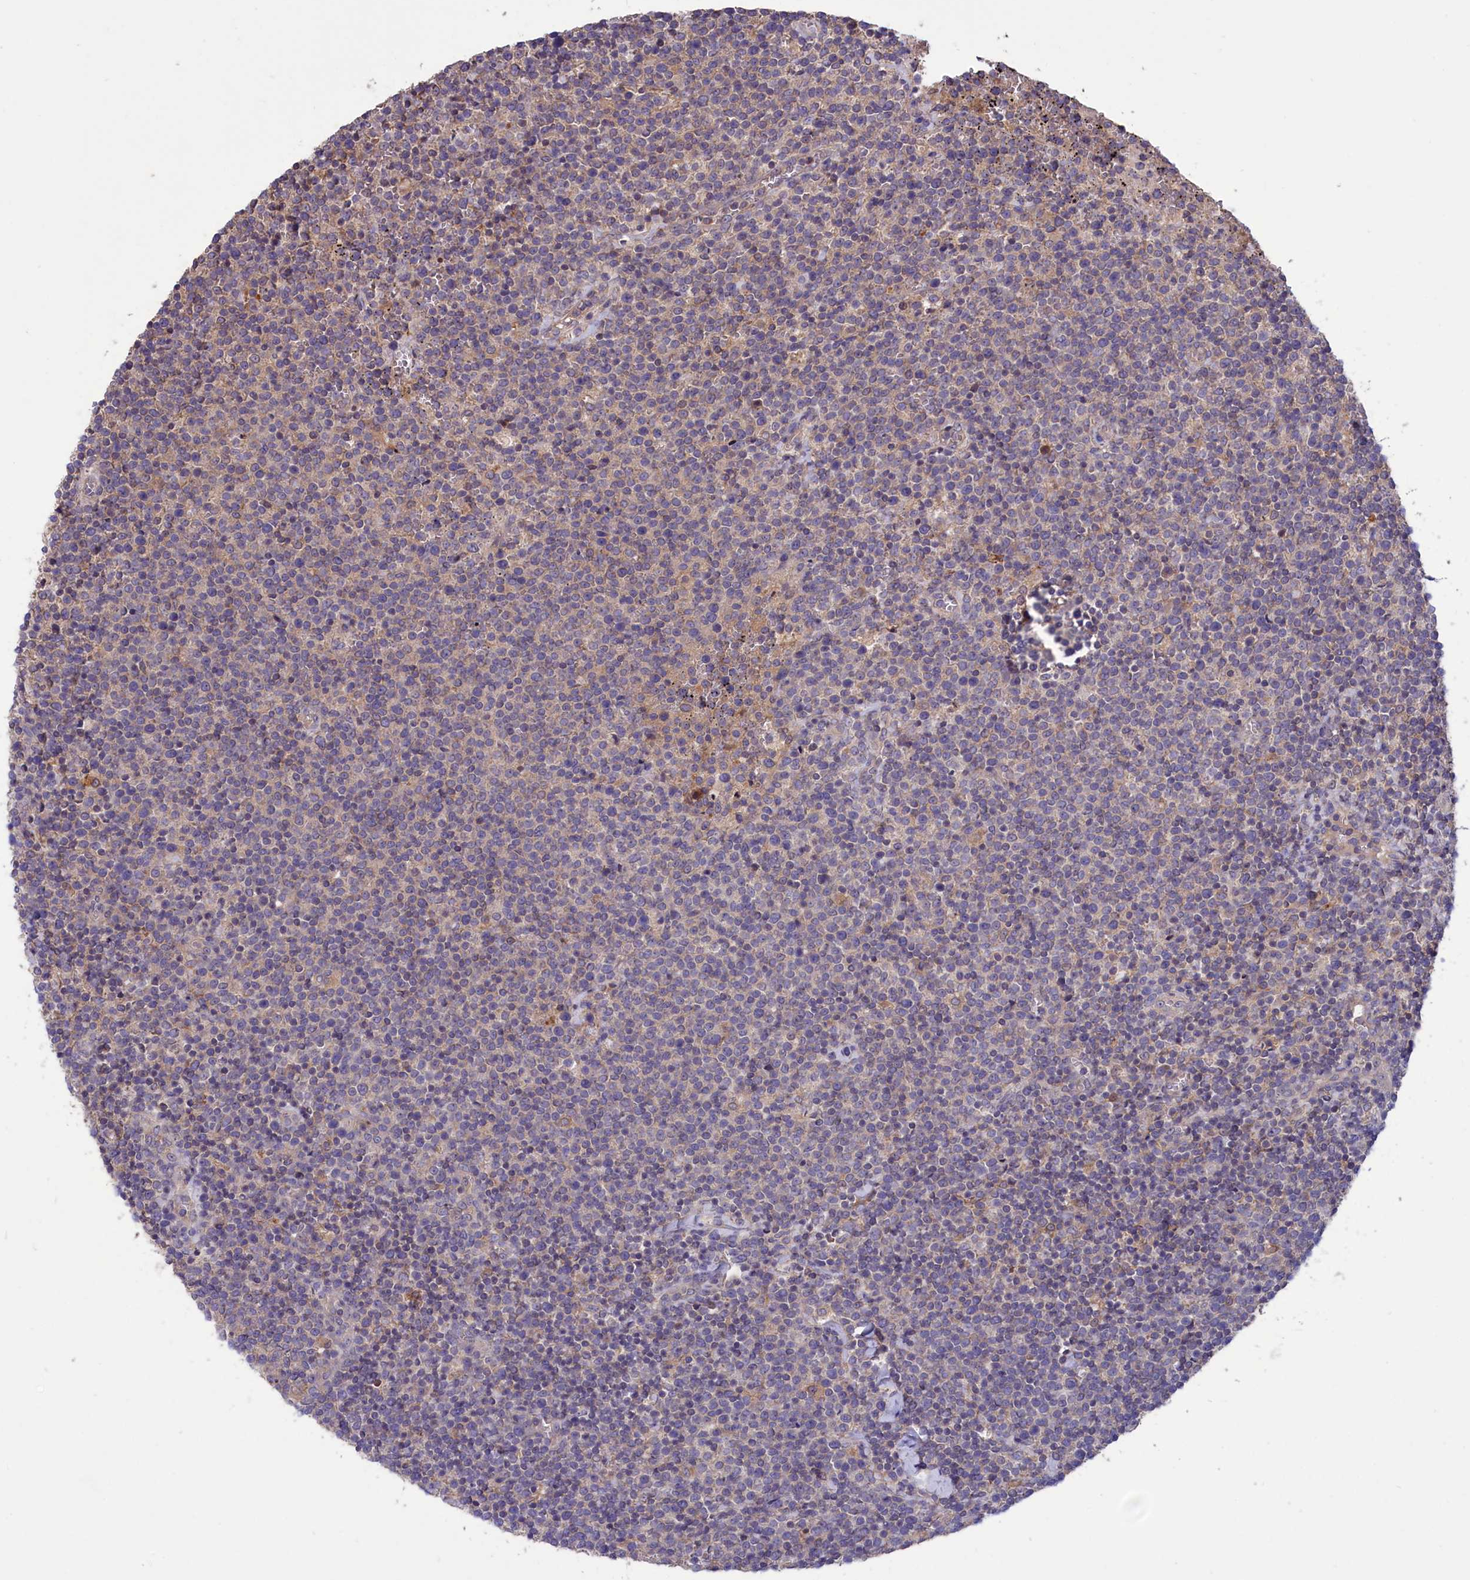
{"staining": {"intensity": "negative", "quantity": "none", "location": "none"}, "tissue": "lymphoma", "cell_type": "Tumor cells", "image_type": "cancer", "snomed": [{"axis": "morphology", "description": "Malignant lymphoma, non-Hodgkin's type, High grade"}, {"axis": "topography", "description": "Lymph node"}], "caption": "A high-resolution histopathology image shows immunohistochemistry (IHC) staining of malignant lymphoma, non-Hodgkin's type (high-grade), which exhibits no significant expression in tumor cells.", "gene": "AMDHD2", "patient": {"sex": "male", "age": 61}}